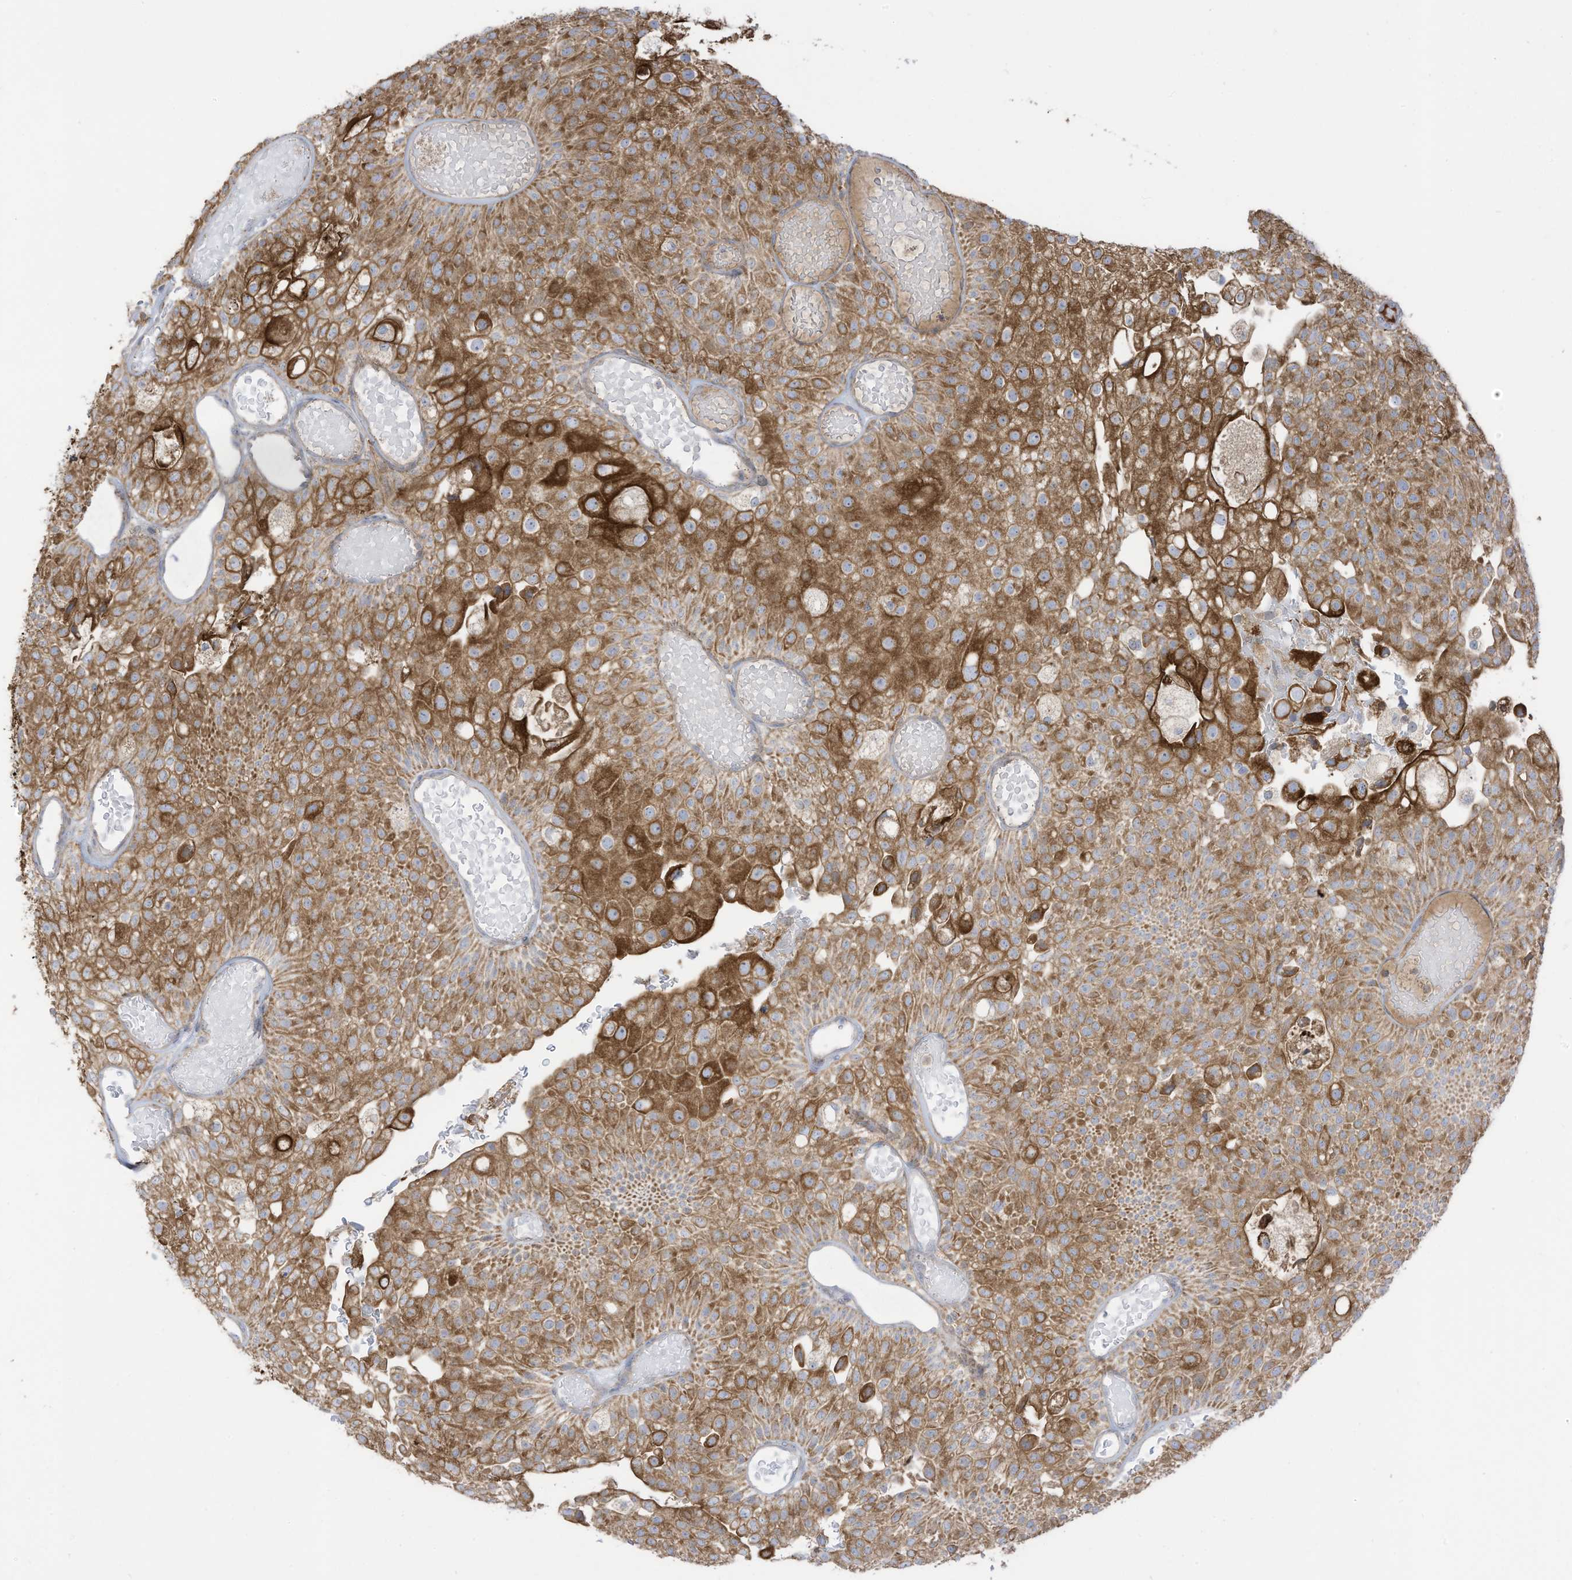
{"staining": {"intensity": "strong", "quantity": ">75%", "location": "cytoplasmic/membranous"}, "tissue": "urothelial cancer", "cell_type": "Tumor cells", "image_type": "cancer", "snomed": [{"axis": "morphology", "description": "Urothelial carcinoma, Low grade"}, {"axis": "topography", "description": "Urinary bladder"}], "caption": "Tumor cells exhibit high levels of strong cytoplasmic/membranous positivity in approximately >75% of cells in urothelial carcinoma (low-grade). (DAB IHC with brightfield microscopy, high magnification).", "gene": "CGAS", "patient": {"sex": "male", "age": 78}}